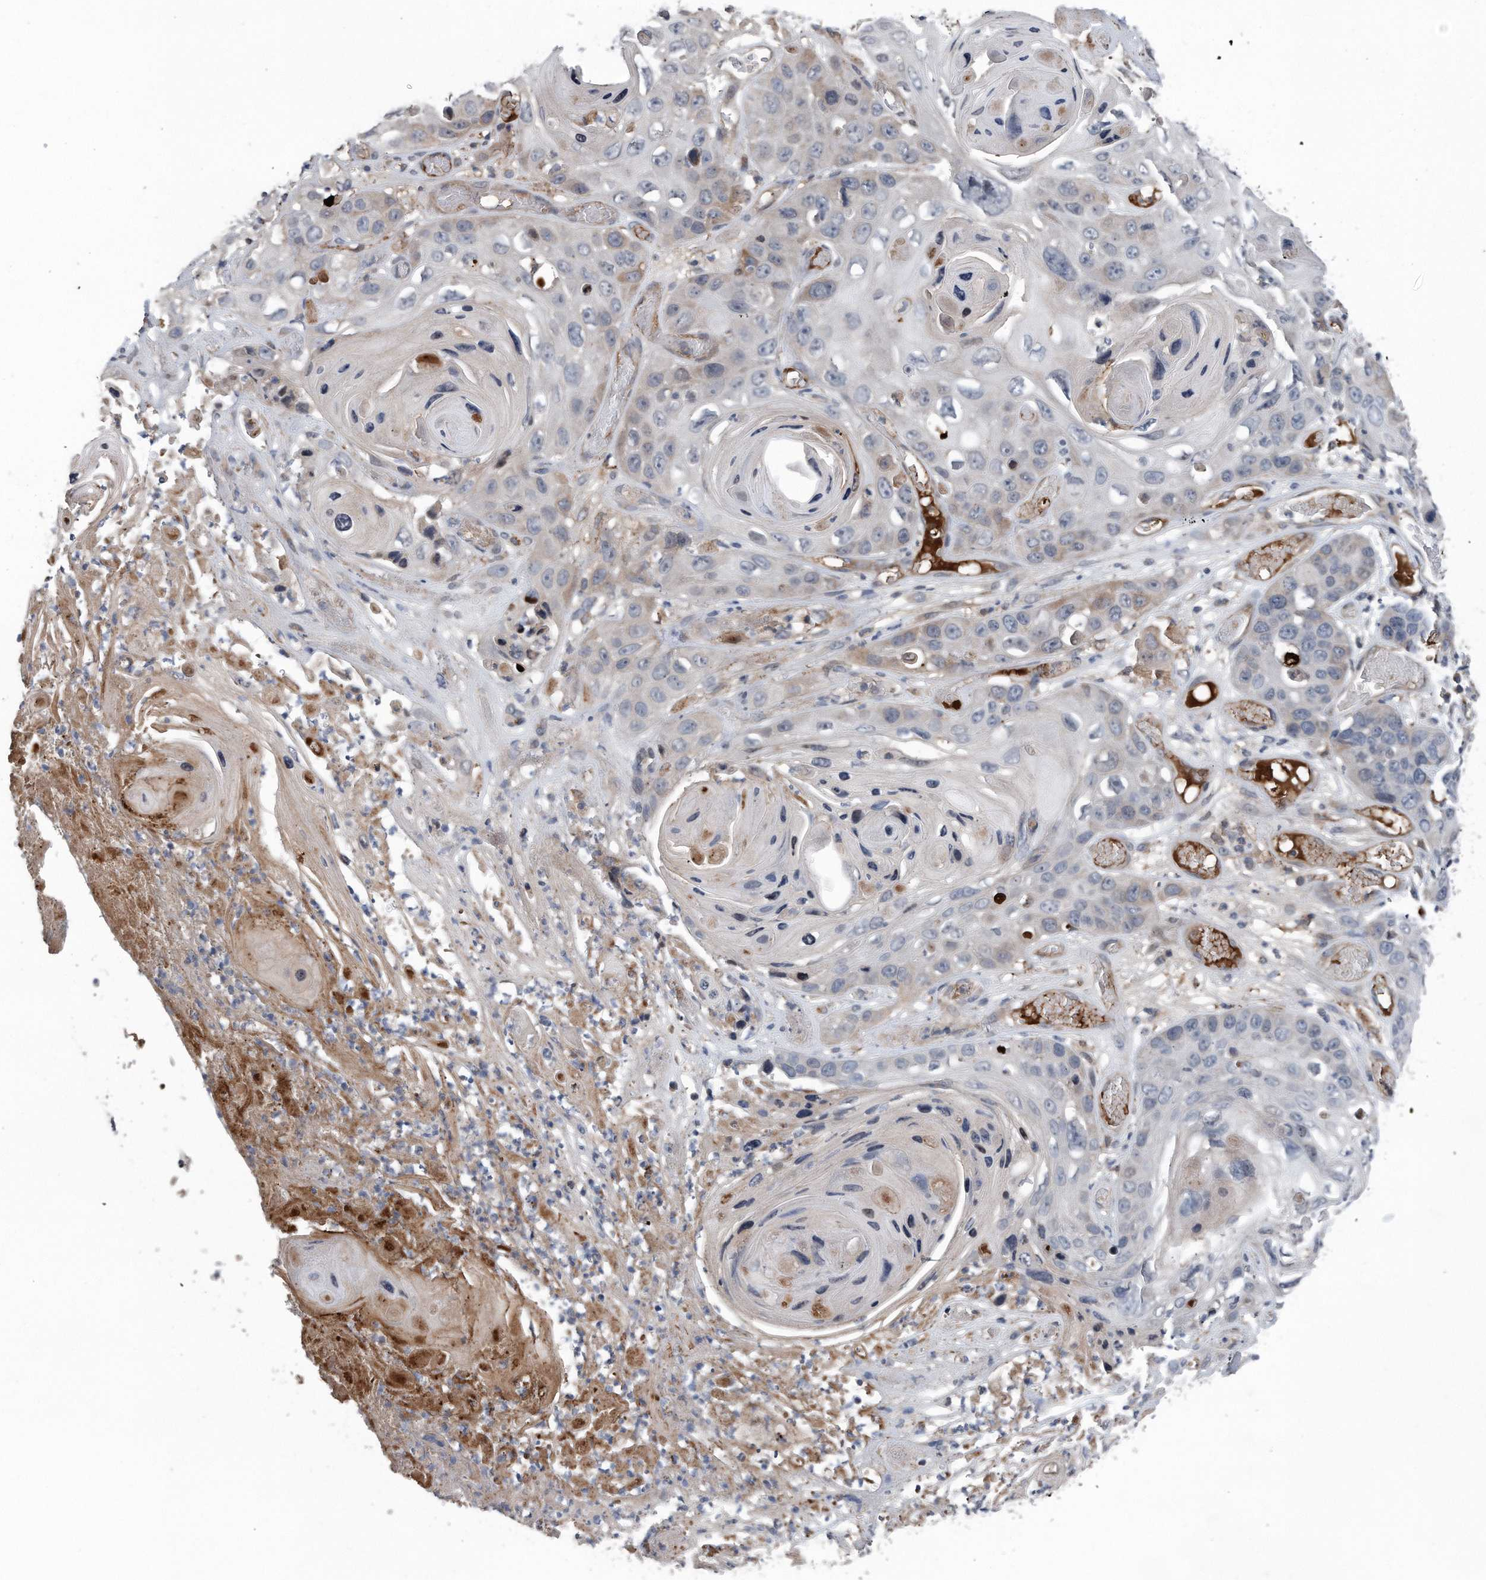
{"staining": {"intensity": "weak", "quantity": "<25%", "location": "cytoplasmic/membranous"}, "tissue": "skin cancer", "cell_type": "Tumor cells", "image_type": "cancer", "snomed": [{"axis": "morphology", "description": "Squamous cell carcinoma, NOS"}, {"axis": "topography", "description": "Skin"}], "caption": "Protein analysis of skin cancer (squamous cell carcinoma) displays no significant staining in tumor cells. (DAB (3,3'-diaminobenzidine) immunohistochemistry, high magnification).", "gene": "DST", "patient": {"sex": "male", "age": 55}}